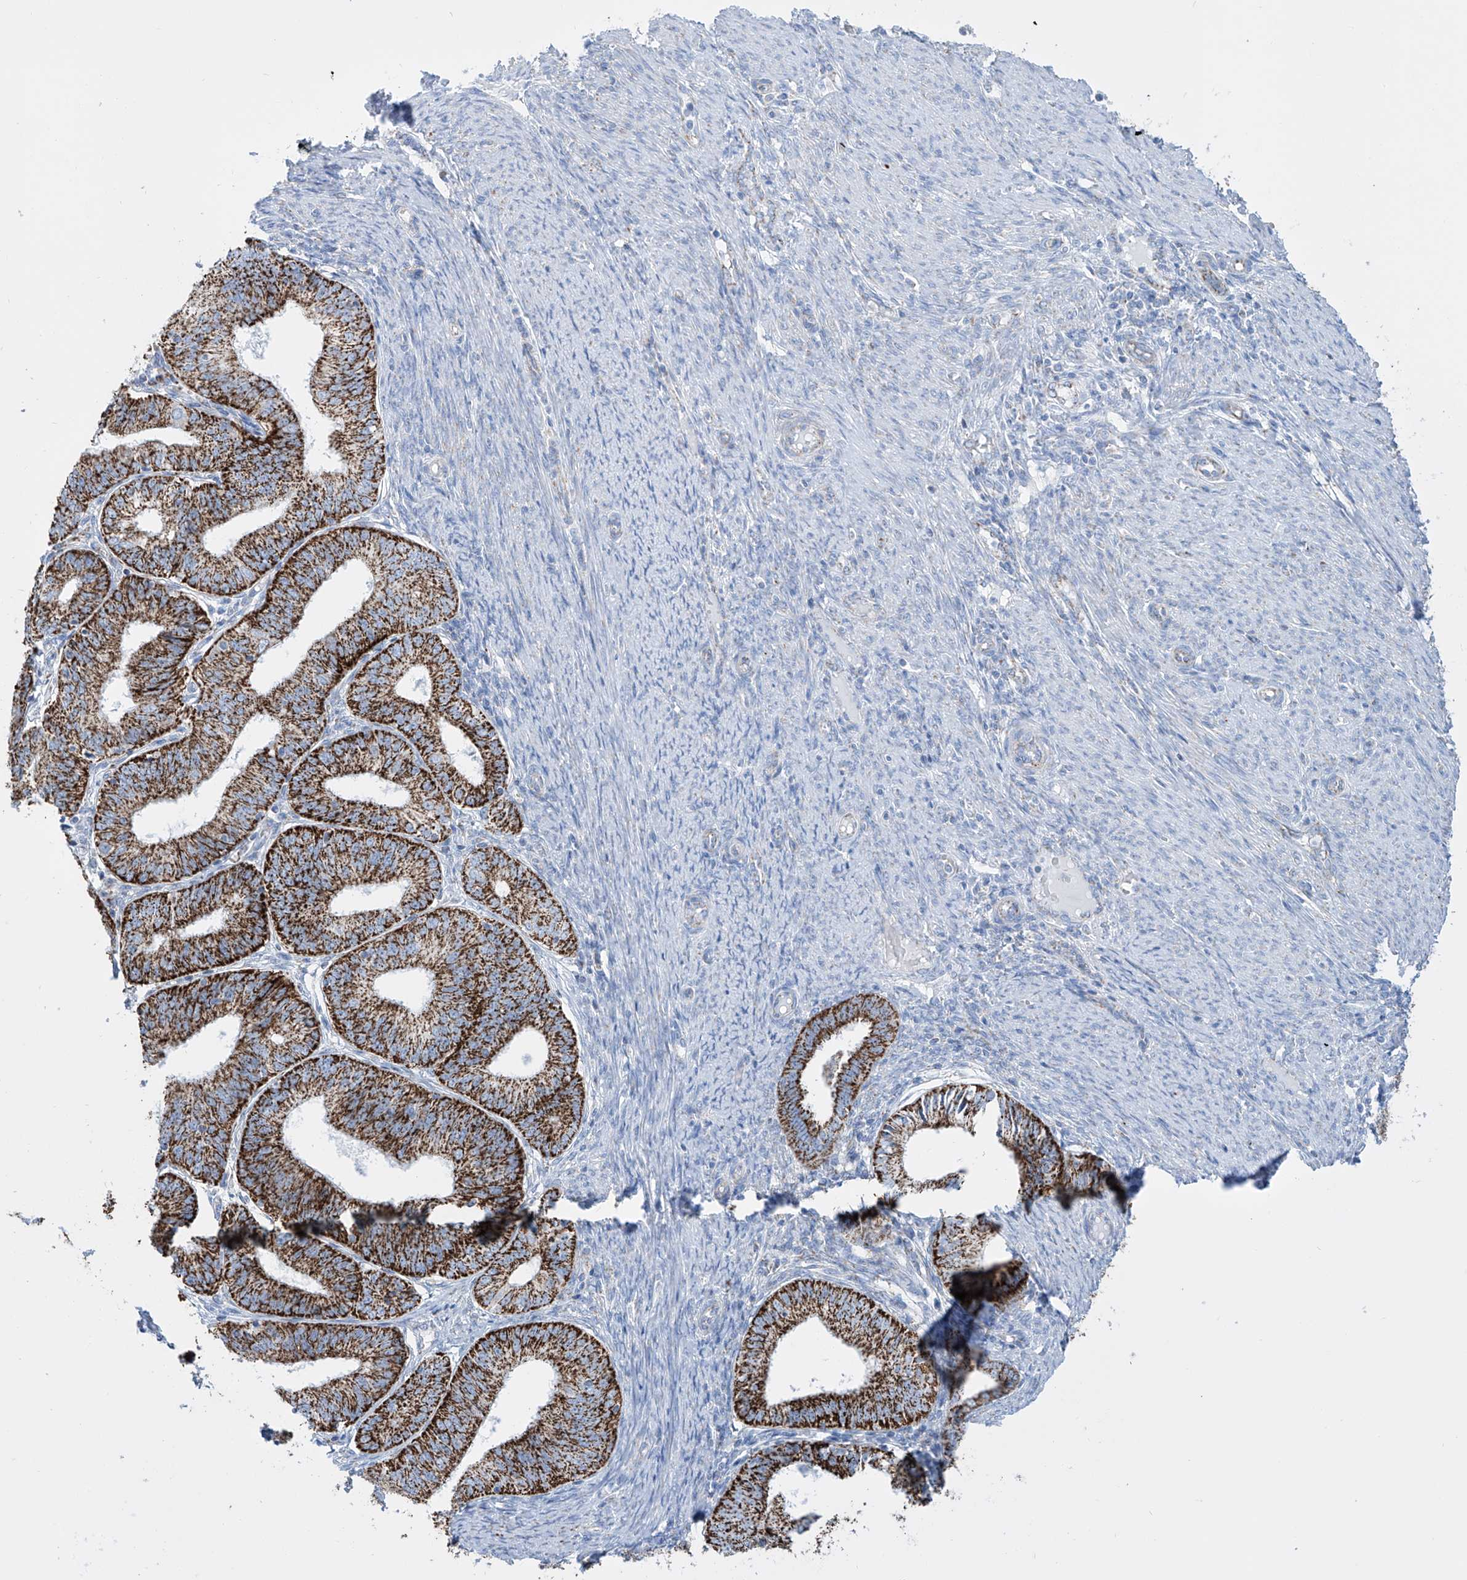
{"staining": {"intensity": "strong", "quantity": ">75%", "location": "cytoplasmic/membranous"}, "tissue": "endometrial cancer", "cell_type": "Tumor cells", "image_type": "cancer", "snomed": [{"axis": "morphology", "description": "Adenocarcinoma, NOS"}, {"axis": "topography", "description": "Endometrium"}], "caption": "Human adenocarcinoma (endometrial) stained with a protein marker displays strong staining in tumor cells.", "gene": "ALDH6A1", "patient": {"sex": "female", "age": 51}}